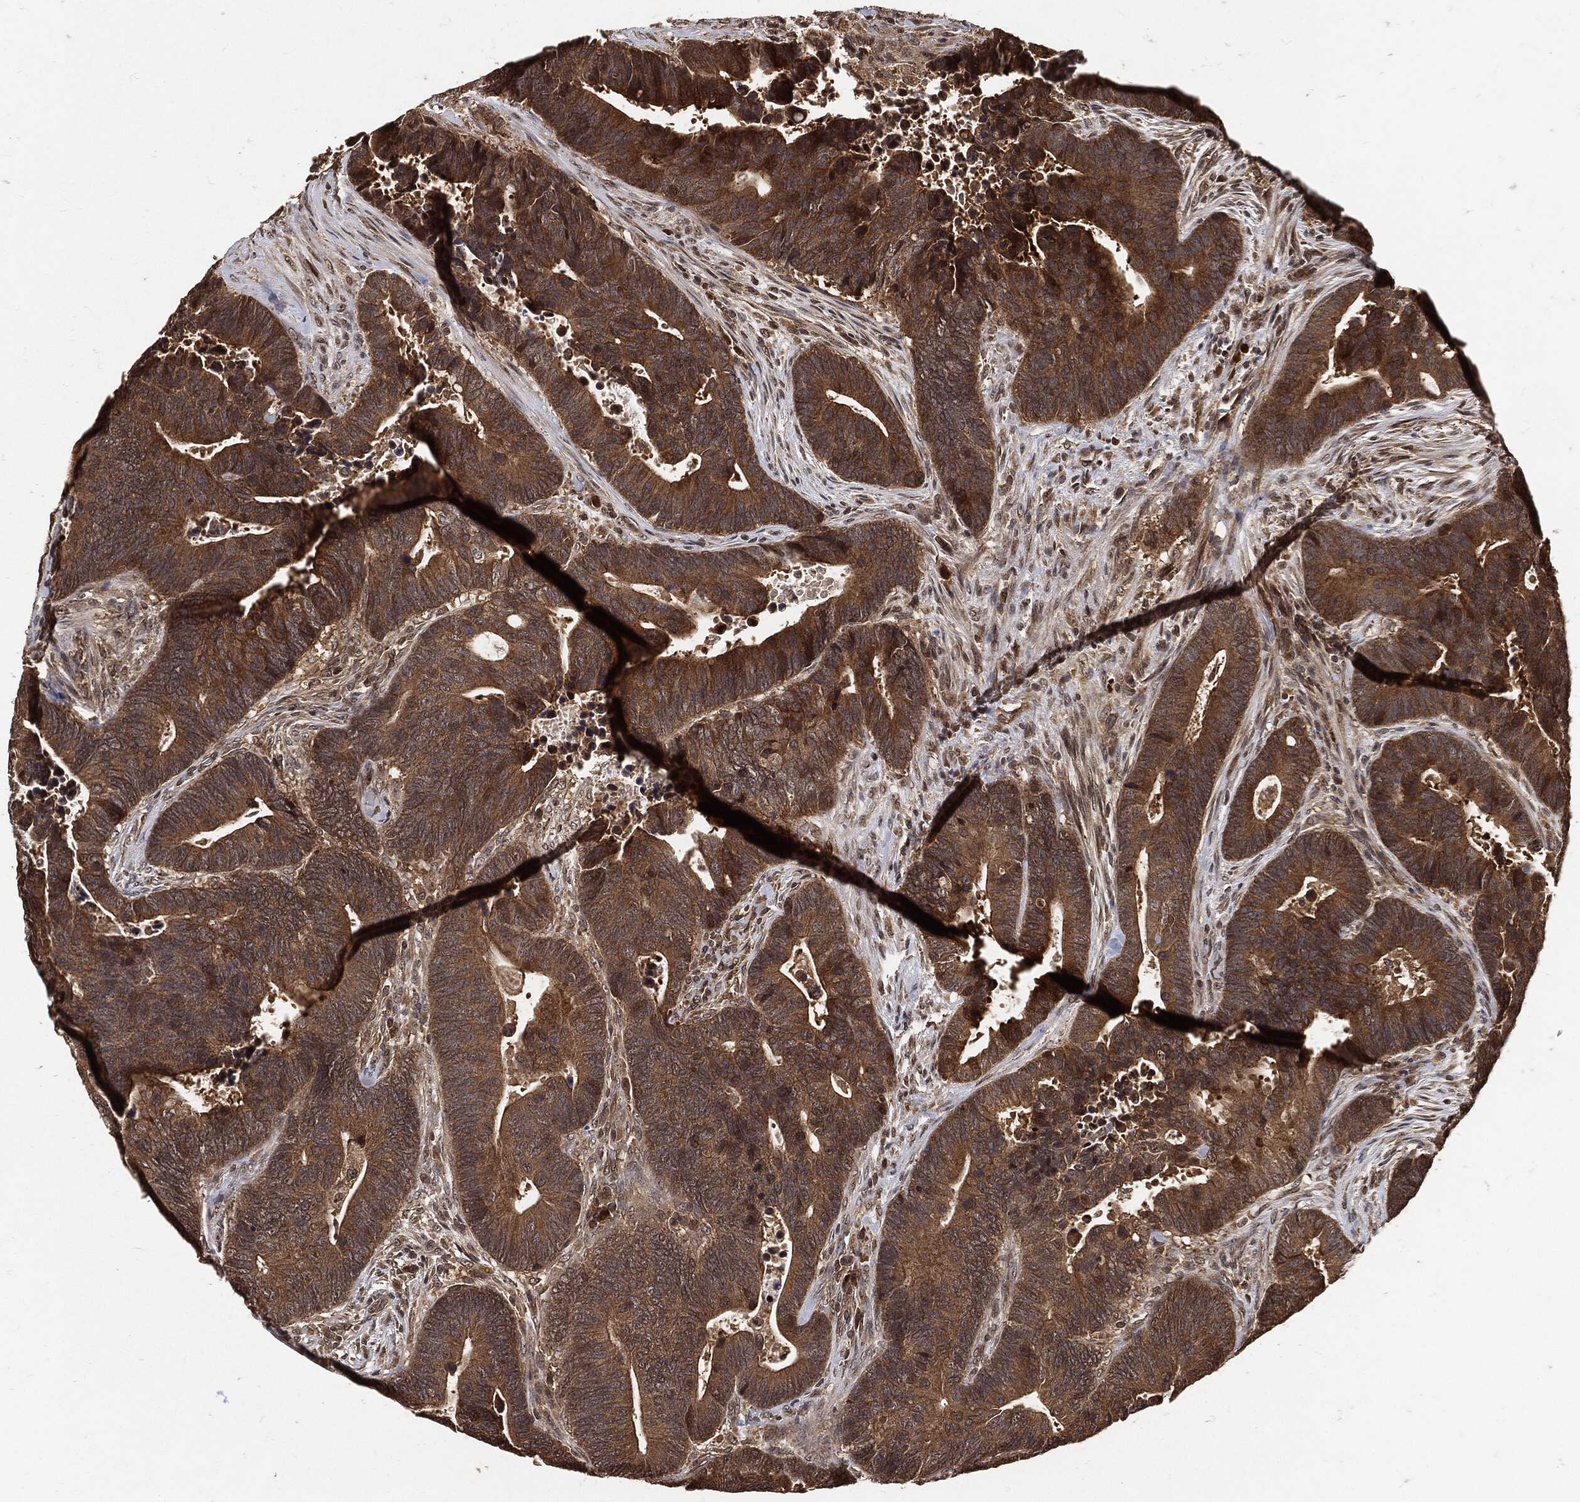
{"staining": {"intensity": "moderate", "quantity": ">75%", "location": "cytoplasmic/membranous"}, "tissue": "colorectal cancer", "cell_type": "Tumor cells", "image_type": "cancer", "snomed": [{"axis": "morphology", "description": "Adenocarcinoma, NOS"}, {"axis": "topography", "description": "Colon"}], "caption": "High-magnification brightfield microscopy of colorectal cancer stained with DAB (brown) and counterstained with hematoxylin (blue). tumor cells exhibit moderate cytoplasmic/membranous positivity is present in approximately>75% of cells. (IHC, brightfield microscopy, high magnification).", "gene": "ZNF226", "patient": {"sex": "male", "age": 75}}